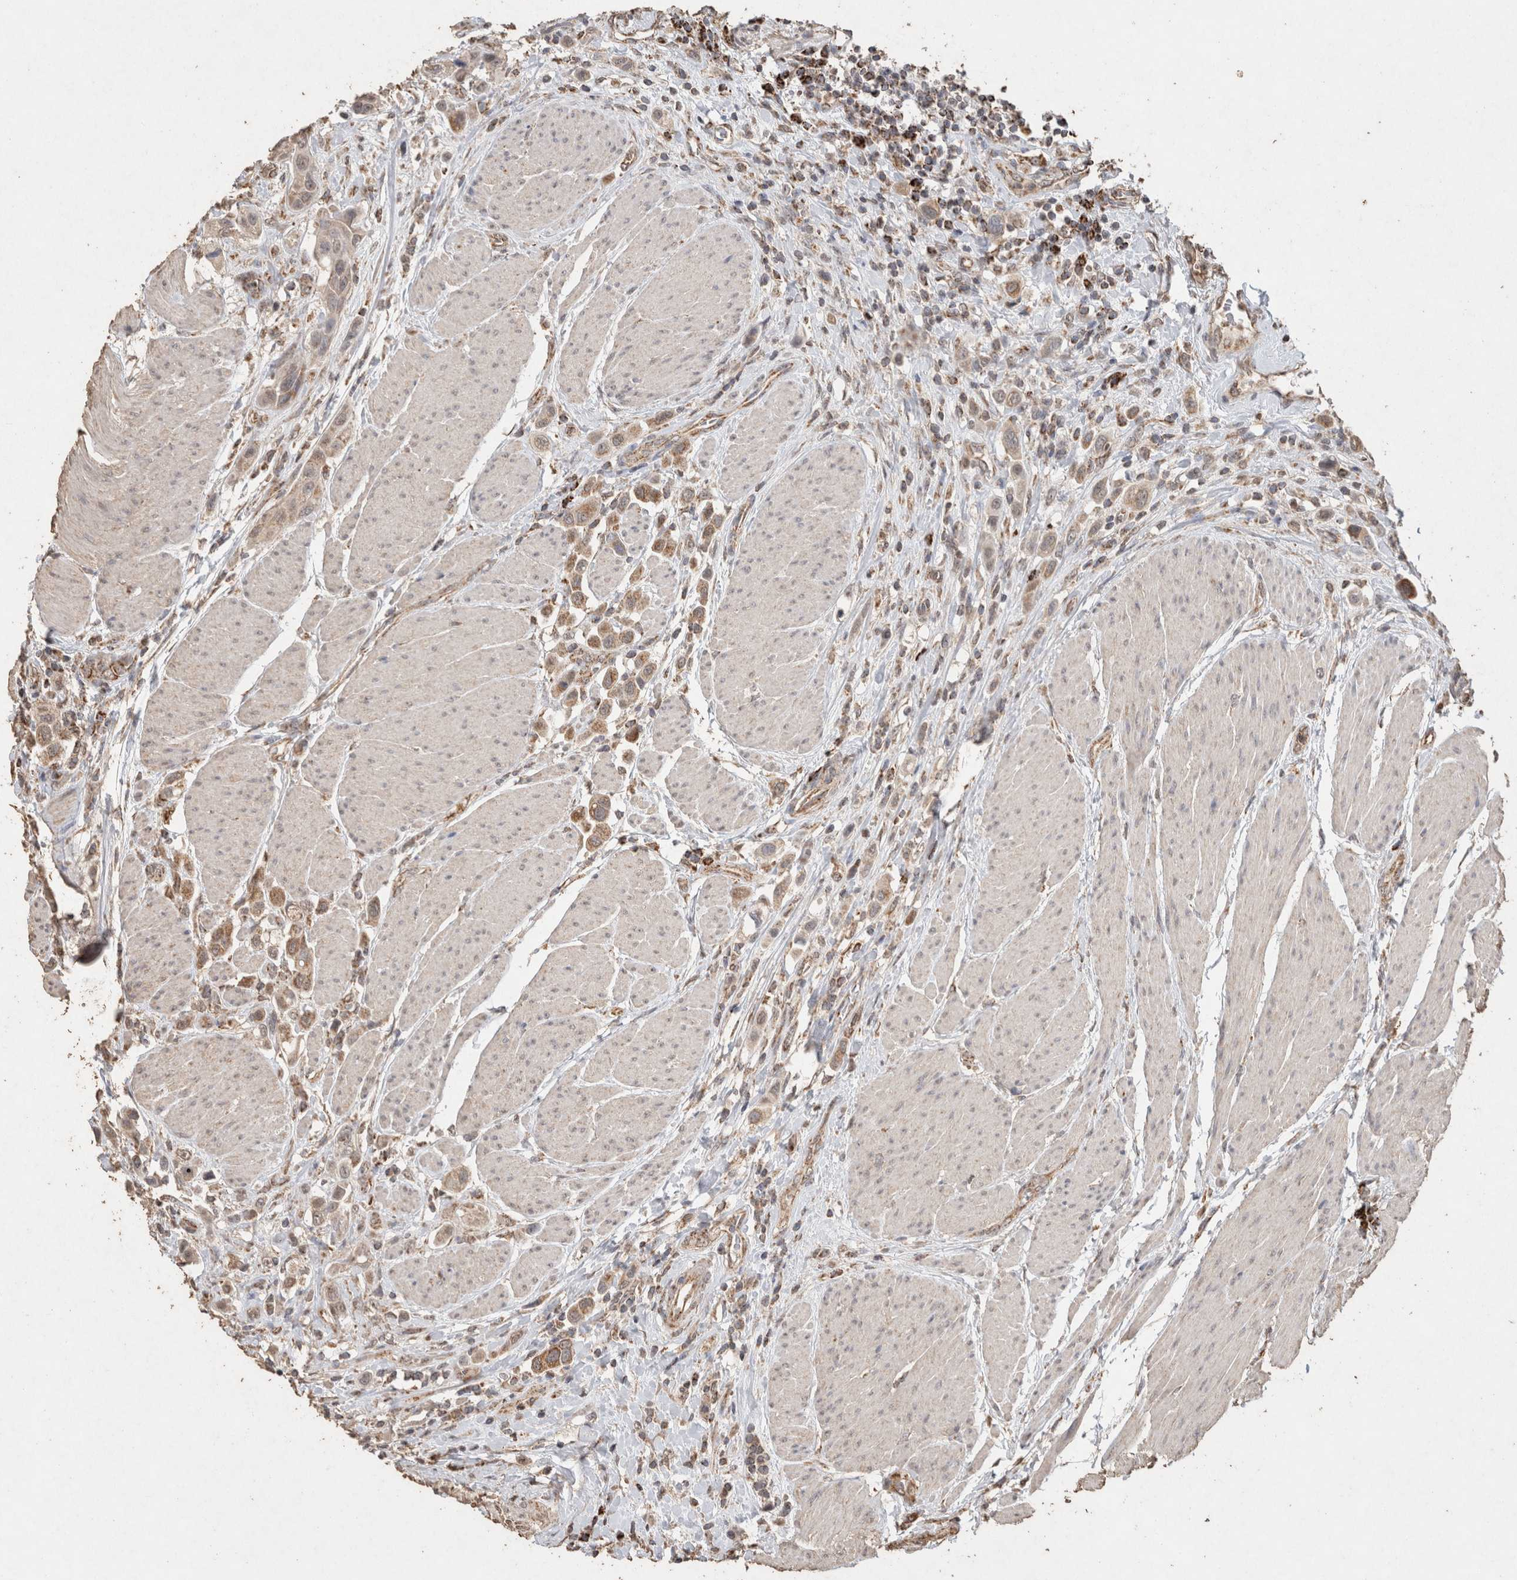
{"staining": {"intensity": "weak", "quantity": ">75%", "location": "cytoplasmic/membranous"}, "tissue": "urothelial cancer", "cell_type": "Tumor cells", "image_type": "cancer", "snomed": [{"axis": "morphology", "description": "Urothelial carcinoma, High grade"}, {"axis": "topography", "description": "Urinary bladder"}], "caption": "Human urothelial carcinoma (high-grade) stained with a brown dye displays weak cytoplasmic/membranous positive positivity in about >75% of tumor cells.", "gene": "ACADM", "patient": {"sex": "male", "age": 50}}